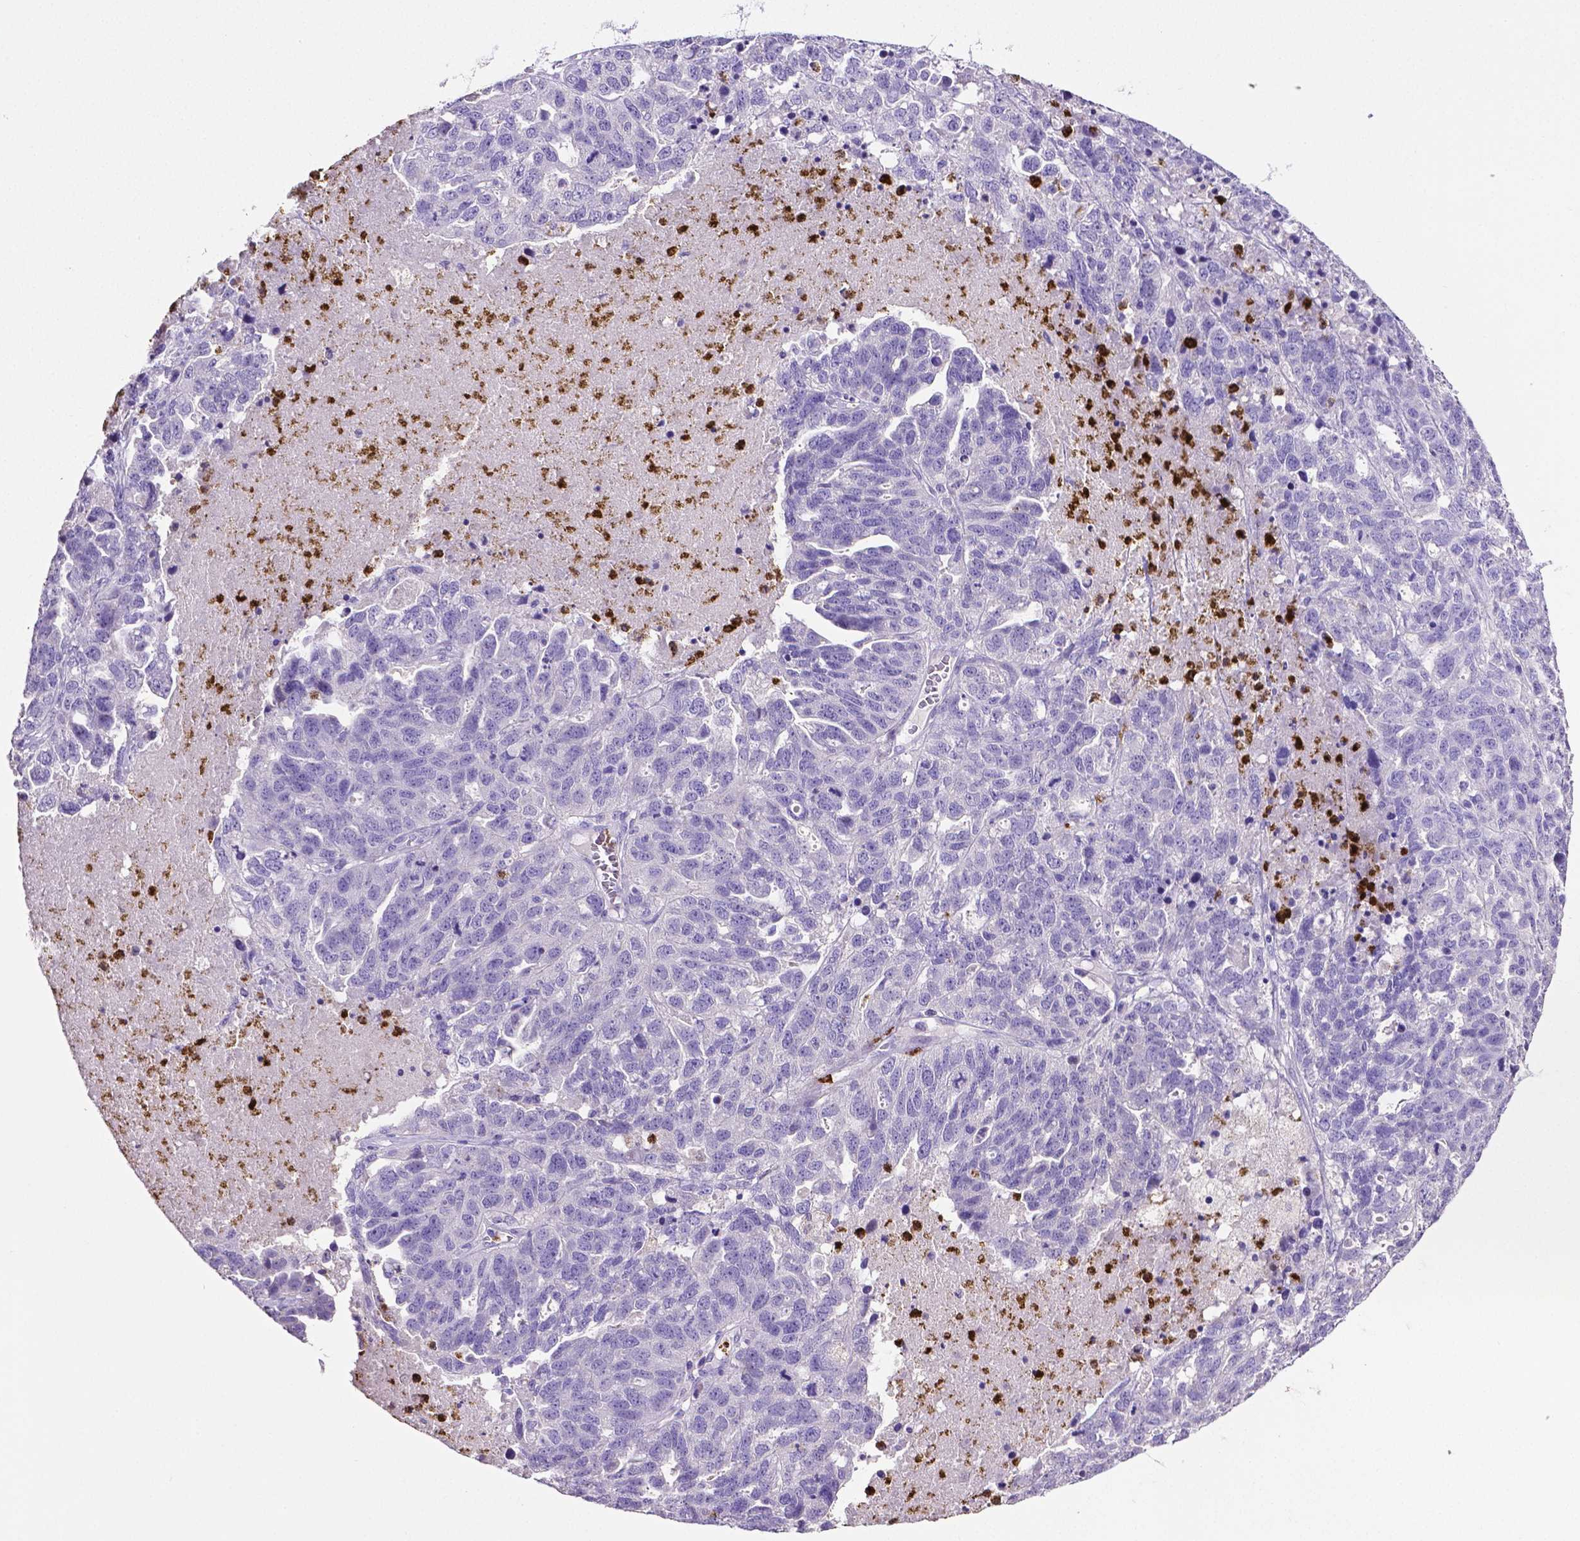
{"staining": {"intensity": "negative", "quantity": "none", "location": "none"}, "tissue": "ovarian cancer", "cell_type": "Tumor cells", "image_type": "cancer", "snomed": [{"axis": "morphology", "description": "Cystadenocarcinoma, serous, NOS"}, {"axis": "topography", "description": "Ovary"}], "caption": "This is an IHC histopathology image of human ovarian cancer. There is no expression in tumor cells.", "gene": "MMP9", "patient": {"sex": "female", "age": 71}}